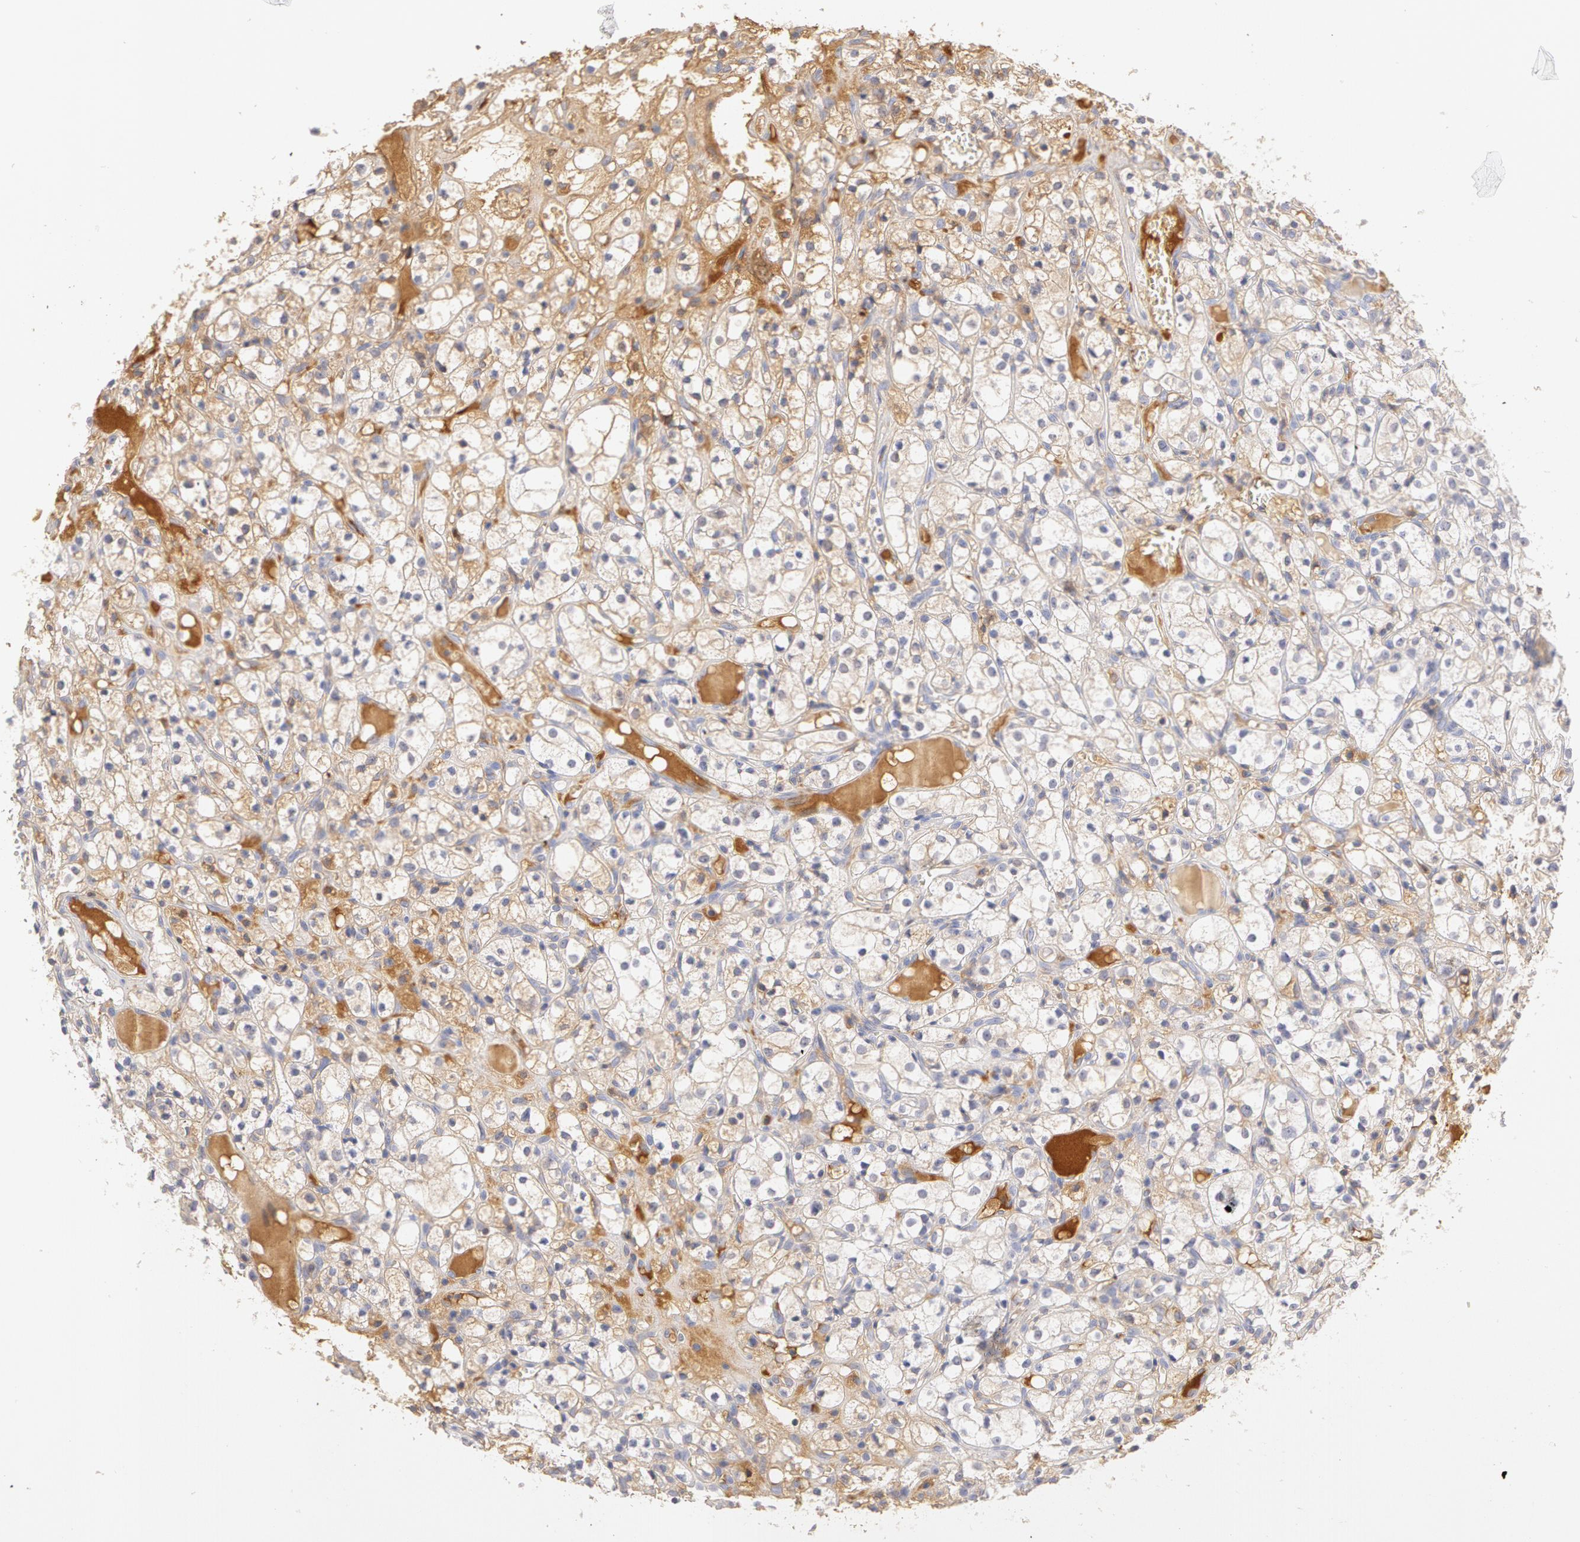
{"staining": {"intensity": "weak", "quantity": "<25%", "location": "cytoplasmic/membranous"}, "tissue": "renal cancer", "cell_type": "Tumor cells", "image_type": "cancer", "snomed": [{"axis": "morphology", "description": "Adenocarcinoma, NOS"}, {"axis": "topography", "description": "Kidney"}], "caption": "Histopathology image shows no significant protein staining in tumor cells of adenocarcinoma (renal).", "gene": "GC", "patient": {"sex": "male", "age": 61}}